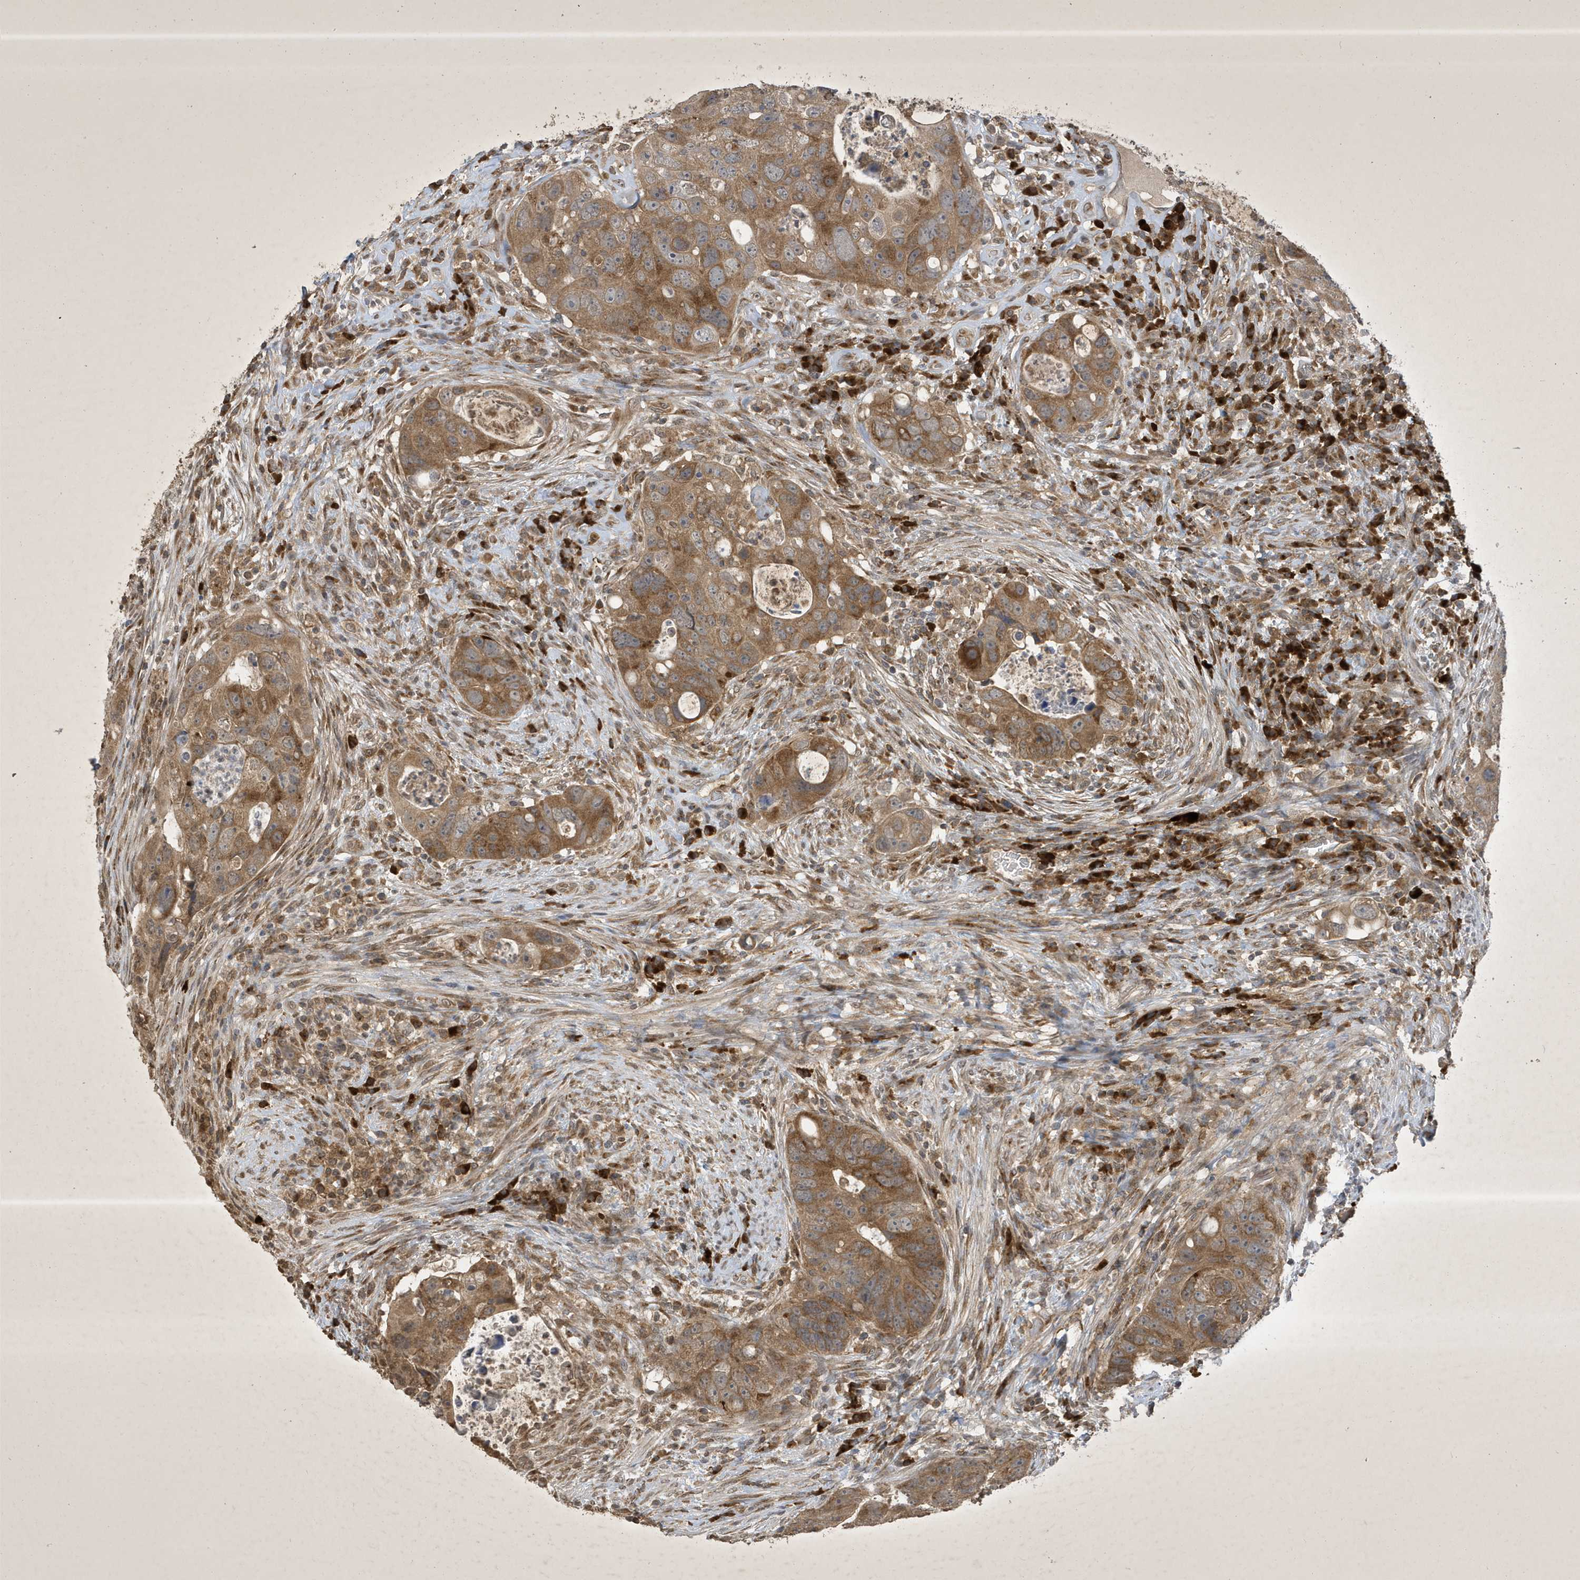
{"staining": {"intensity": "moderate", "quantity": ">75%", "location": "cytoplasmic/membranous"}, "tissue": "colorectal cancer", "cell_type": "Tumor cells", "image_type": "cancer", "snomed": [{"axis": "morphology", "description": "Adenocarcinoma, NOS"}, {"axis": "topography", "description": "Rectum"}], "caption": "A brown stain labels moderate cytoplasmic/membranous expression of a protein in colorectal cancer tumor cells.", "gene": "STX10", "patient": {"sex": "male", "age": 59}}